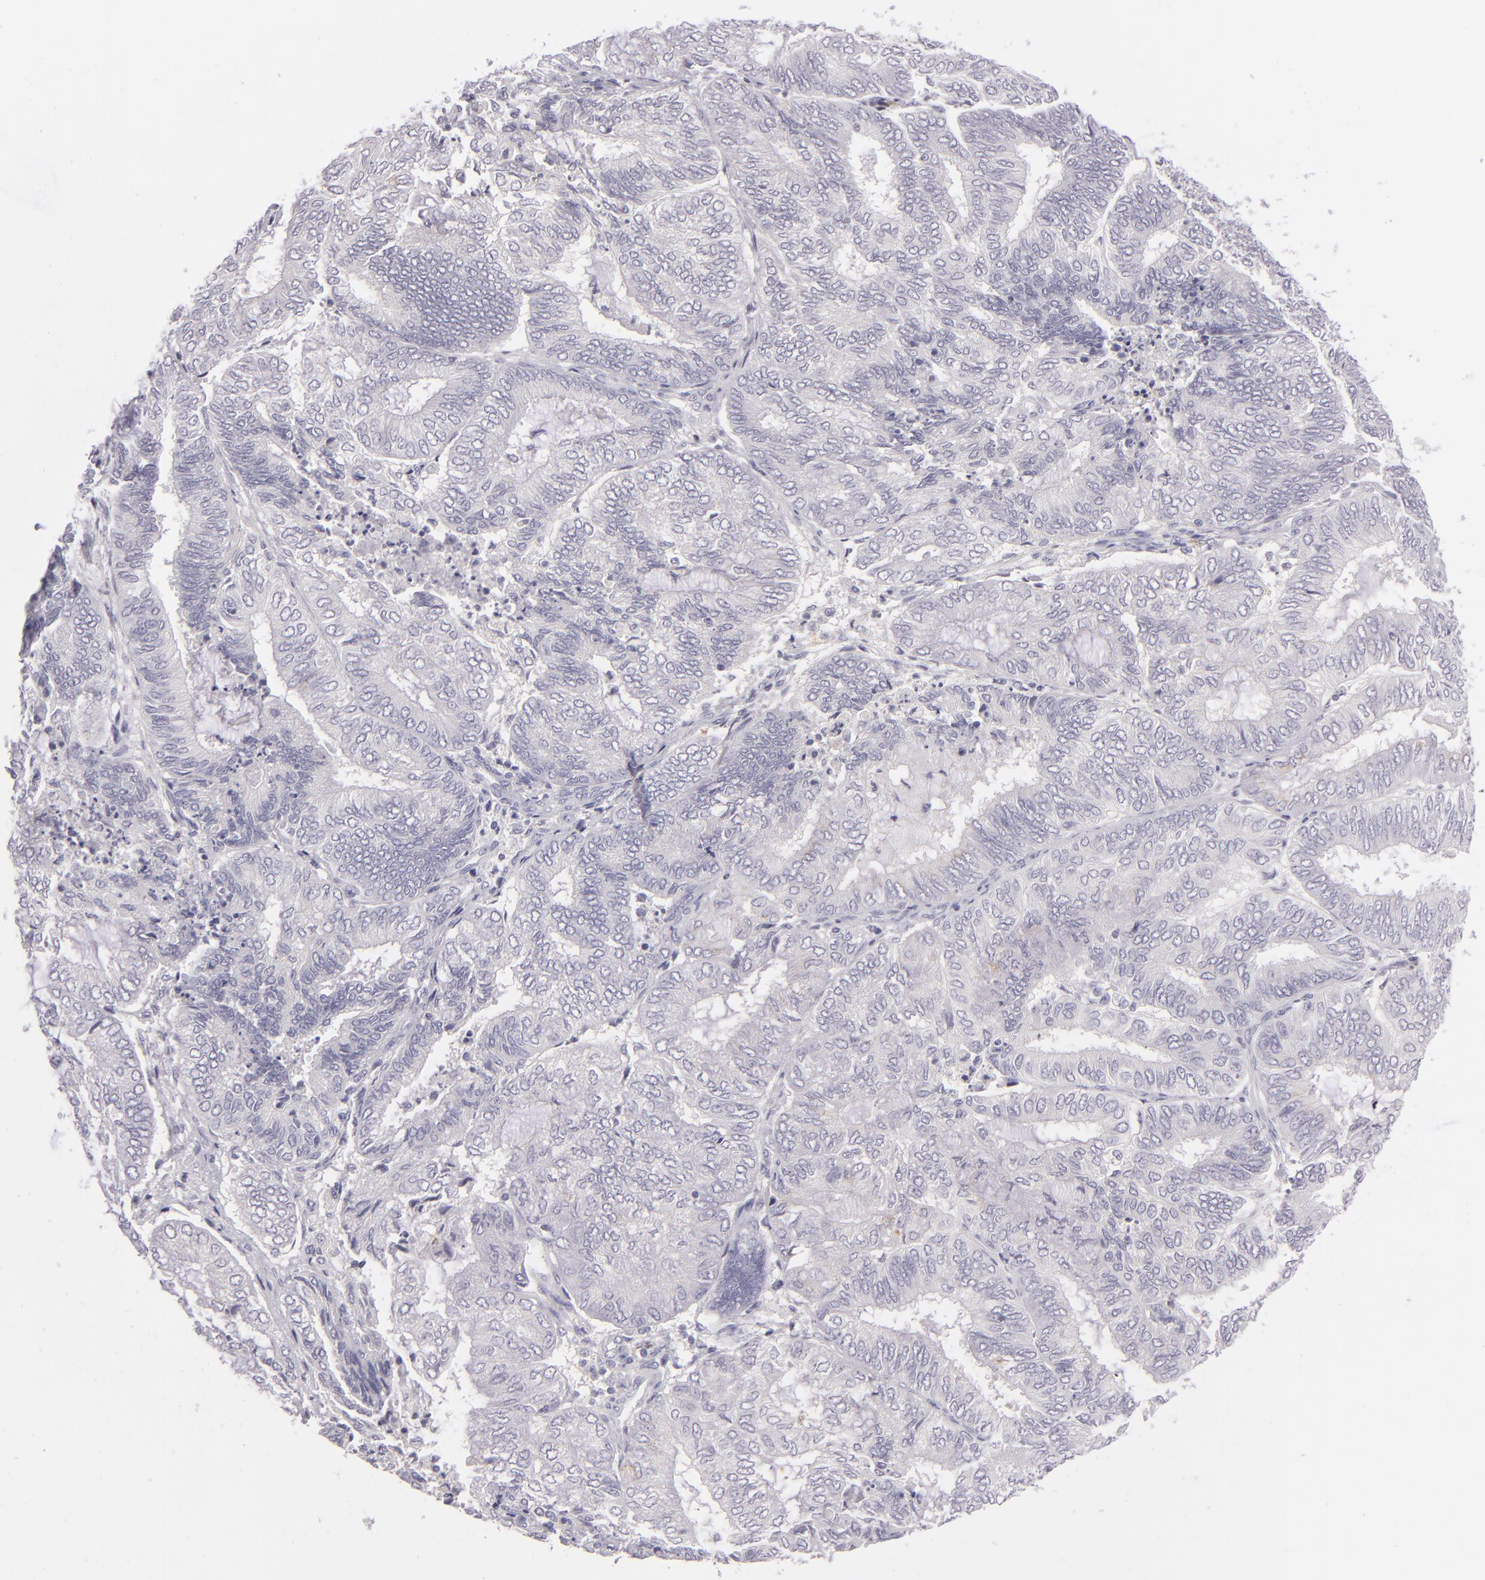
{"staining": {"intensity": "weak", "quantity": "<25%", "location": "cytoplasmic/membranous"}, "tissue": "endometrial cancer", "cell_type": "Tumor cells", "image_type": "cancer", "snomed": [{"axis": "morphology", "description": "Adenocarcinoma, NOS"}, {"axis": "topography", "description": "Endometrium"}], "caption": "Immunohistochemistry histopathology image of neoplastic tissue: human endometrial cancer stained with DAB (3,3'-diaminobenzidine) exhibits no significant protein positivity in tumor cells.", "gene": "TNNC1", "patient": {"sex": "female", "age": 59}}